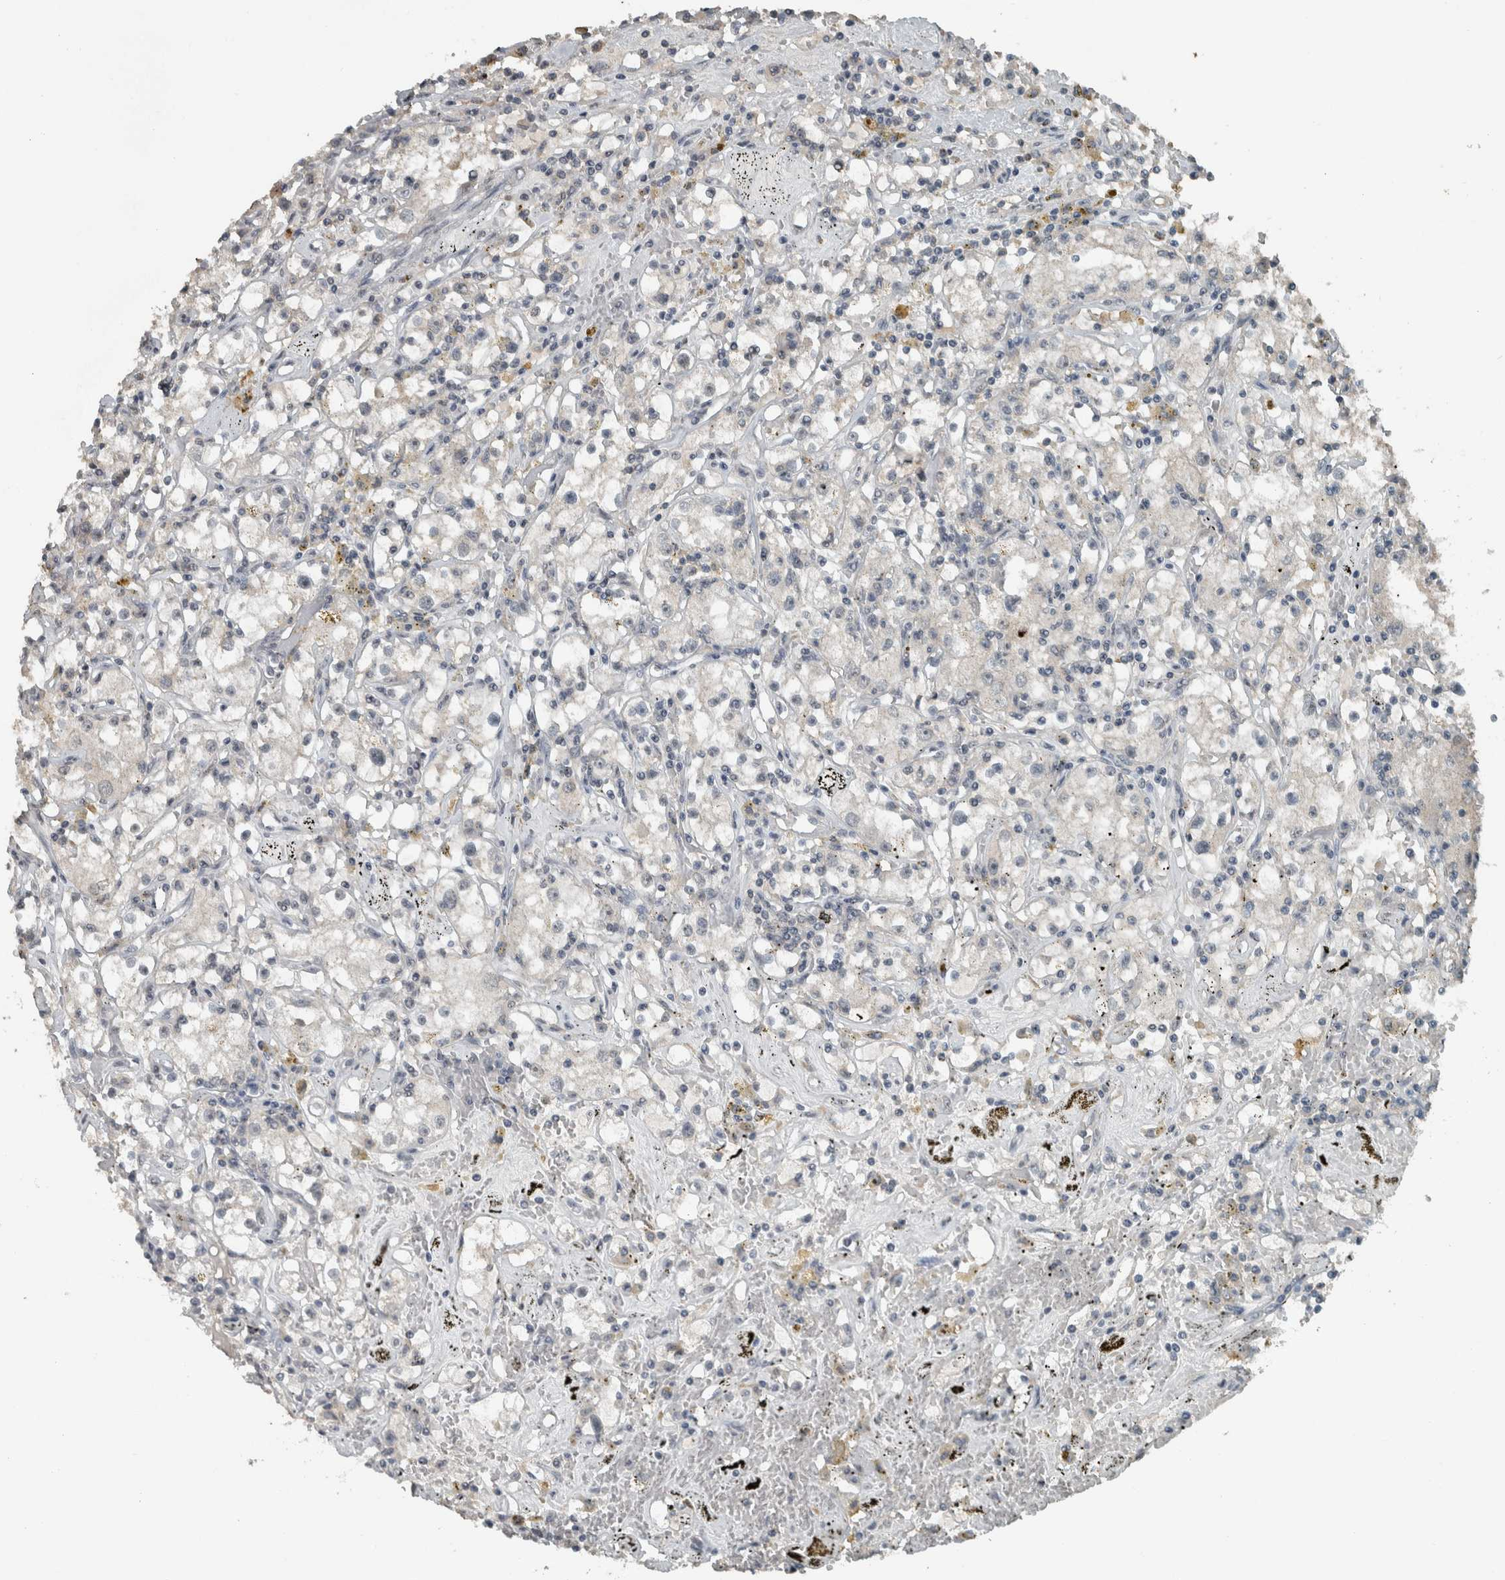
{"staining": {"intensity": "negative", "quantity": "none", "location": "none"}, "tissue": "renal cancer", "cell_type": "Tumor cells", "image_type": "cancer", "snomed": [{"axis": "morphology", "description": "Adenocarcinoma, NOS"}, {"axis": "topography", "description": "Kidney"}], "caption": "Immunohistochemical staining of renal cancer demonstrates no significant staining in tumor cells. (DAB (3,3'-diaminobenzidine) IHC, high magnification).", "gene": "ZNF24", "patient": {"sex": "male", "age": 56}}